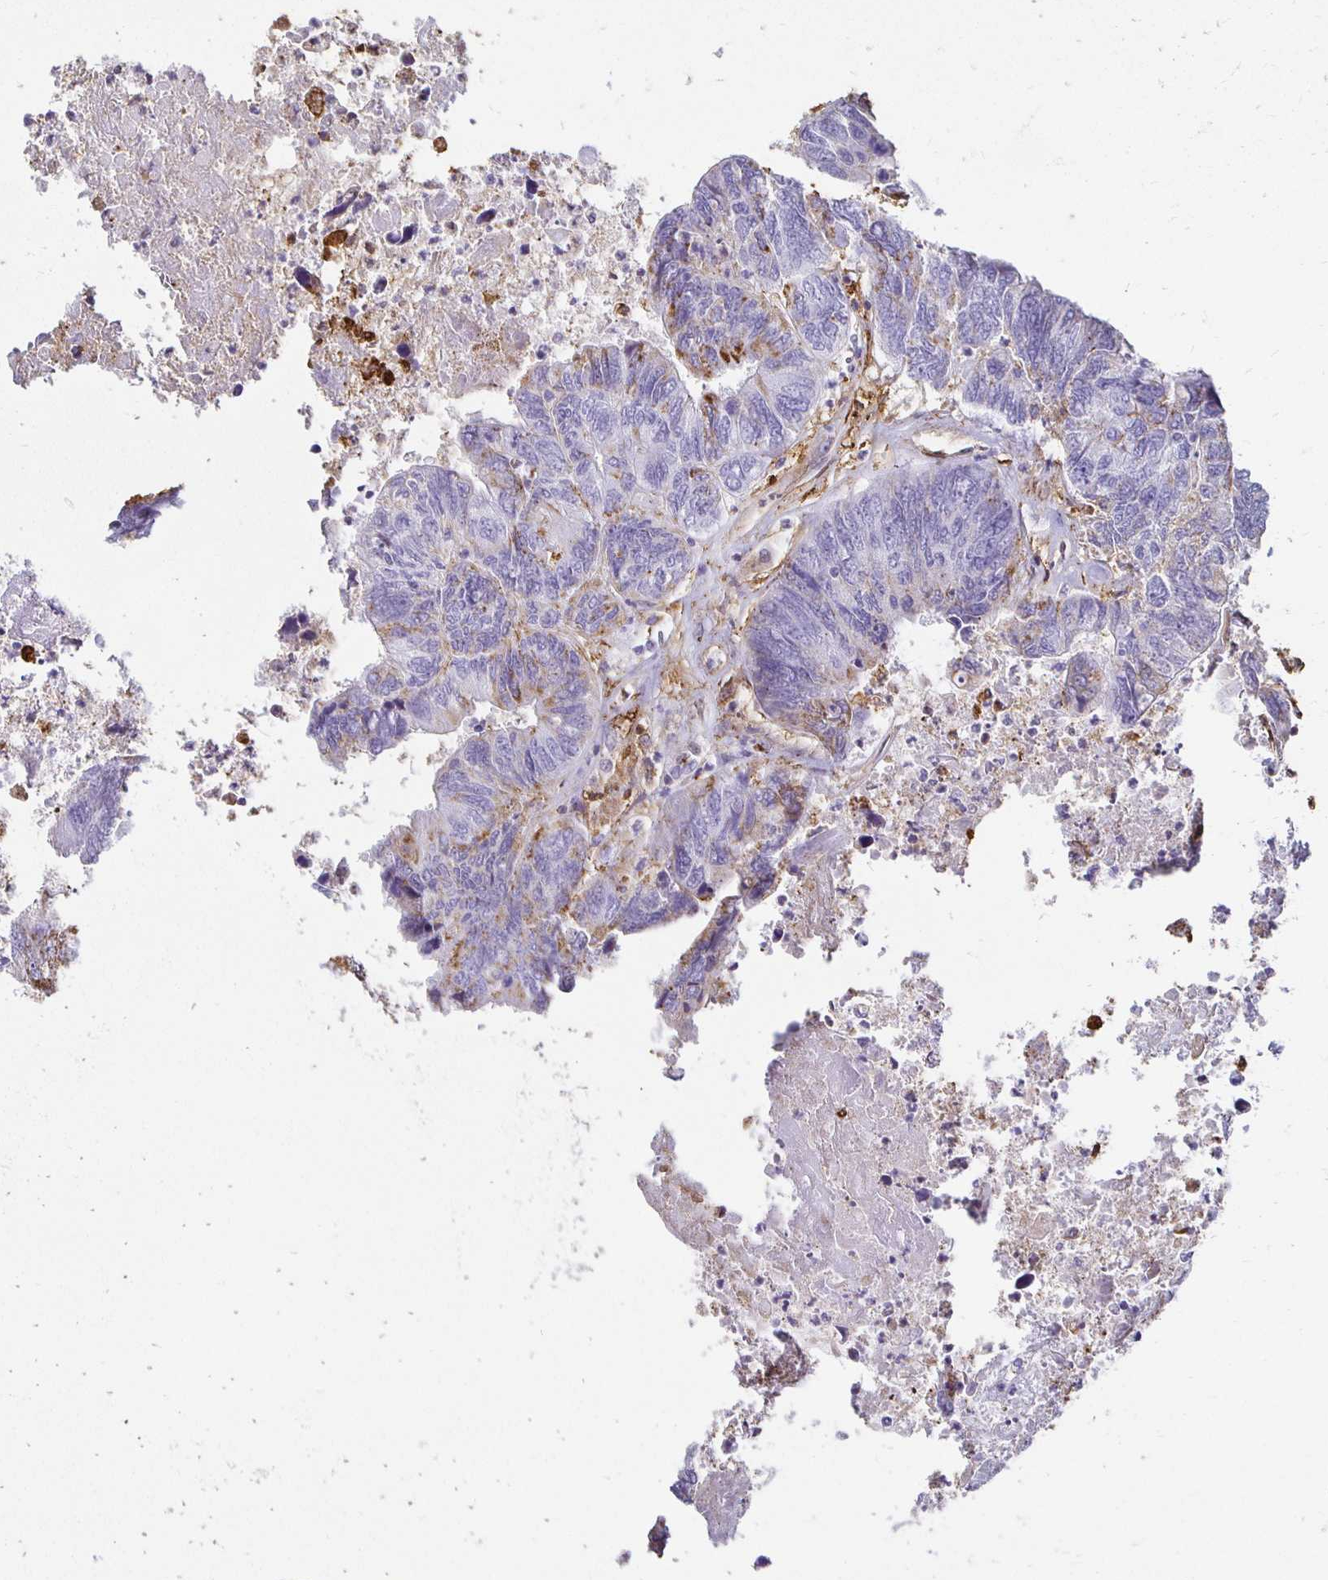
{"staining": {"intensity": "weak", "quantity": "<25%", "location": "cytoplasmic/membranous"}, "tissue": "colorectal cancer", "cell_type": "Tumor cells", "image_type": "cancer", "snomed": [{"axis": "morphology", "description": "Adenocarcinoma, NOS"}, {"axis": "topography", "description": "Colon"}], "caption": "There is no significant staining in tumor cells of colorectal cancer. (Immunohistochemistry (ihc), brightfield microscopy, high magnification).", "gene": "TAS1R3", "patient": {"sex": "female", "age": 67}}